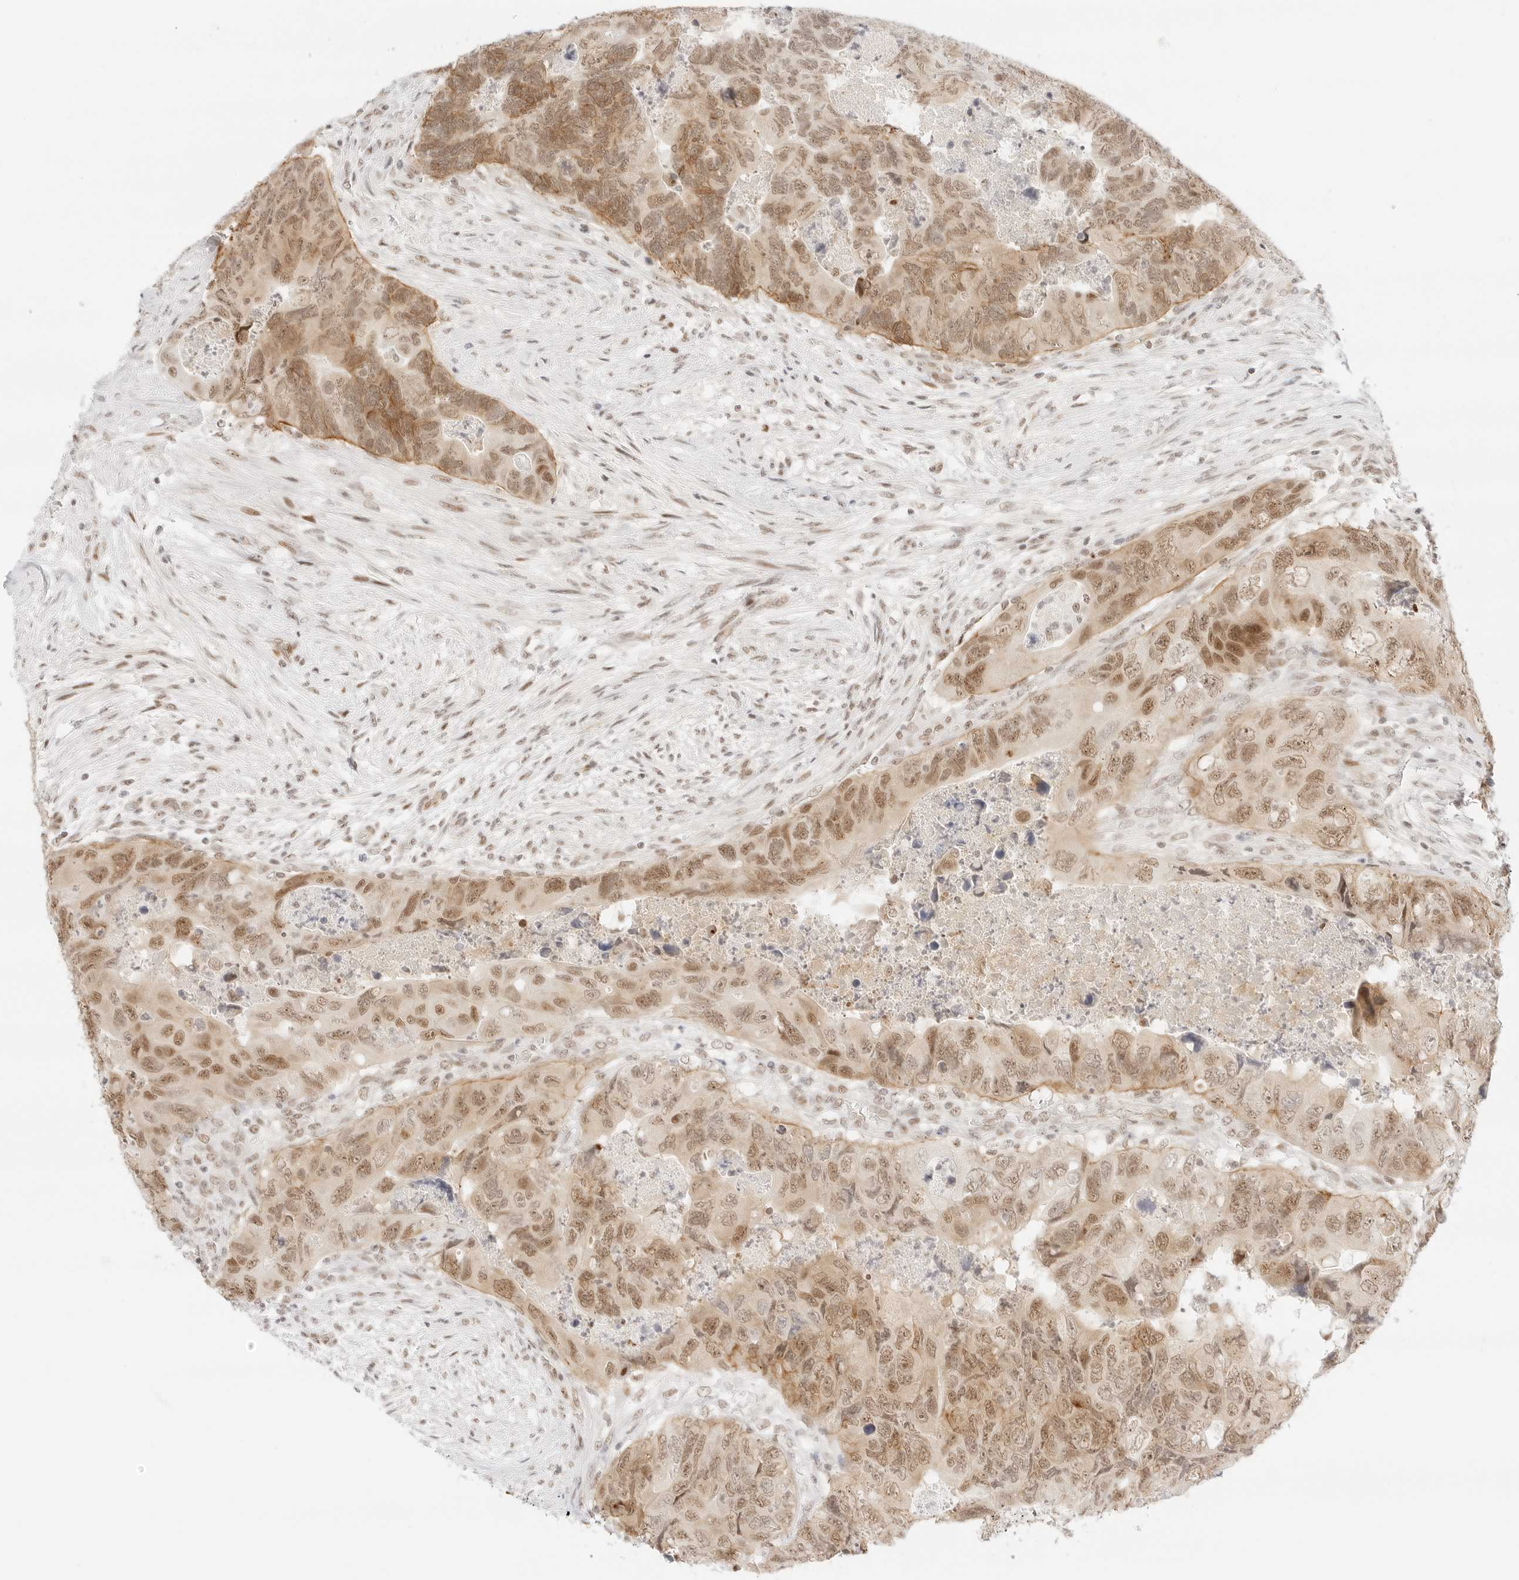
{"staining": {"intensity": "moderate", "quantity": ">75%", "location": "cytoplasmic/membranous,nuclear"}, "tissue": "colorectal cancer", "cell_type": "Tumor cells", "image_type": "cancer", "snomed": [{"axis": "morphology", "description": "Adenocarcinoma, NOS"}, {"axis": "topography", "description": "Rectum"}], "caption": "Immunohistochemical staining of colorectal cancer (adenocarcinoma) shows medium levels of moderate cytoplasmic/membranous and nuclear protein positivity in approximately >75% of tumor cells.", "gene": "ITGA6", "patient": {"sex": "male", "age": 63}}